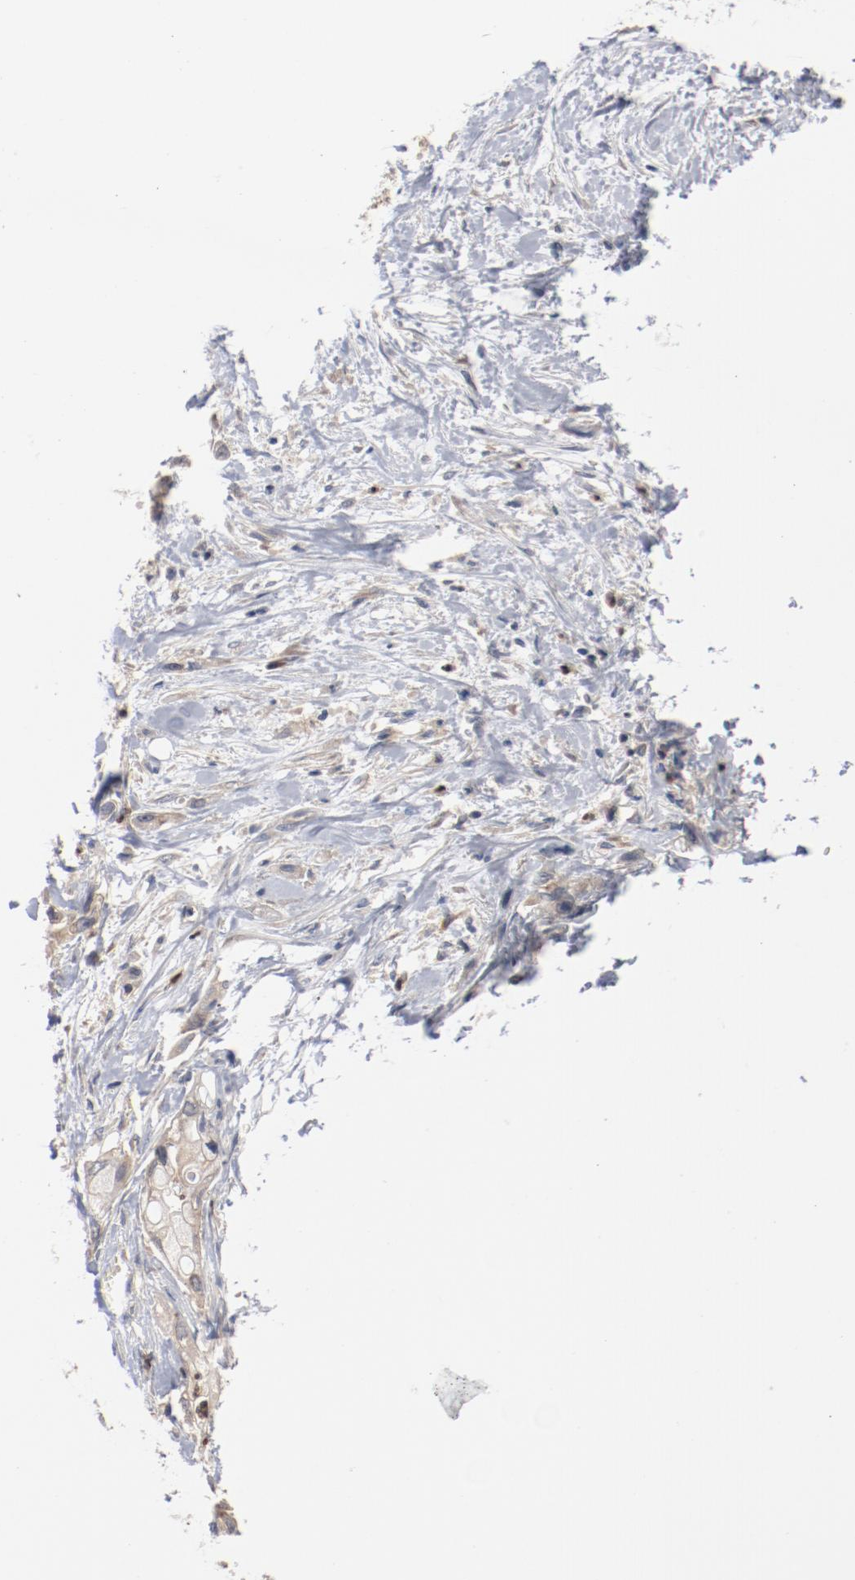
{"staining": {"intensity": "weak", "quantity": ">75%", "location": "cytoplasmic/membranous"}, "tissue": "pancreatic cancer", "cell_type": "Tumor cells", "image_type": "cancer", "snomed": [{"axis": "morphology", "description": "Normal tissue, NOS"}, {"axis": "topography", "description": "Pancreas"}], "caption": "IHC staining of pancreatic cancer, which reveals low levels of weak cytoplasmic/membranous expression in about >75% of tumor cells indicating weak cytoplasmic/membranous protein expression. The staining was performed using DAB (brown) for protein detection and nuclei were counterstained in hematoxylin (blue).", "gene": "RNASE11", "patient": {"sex": "male", "age": 42}}